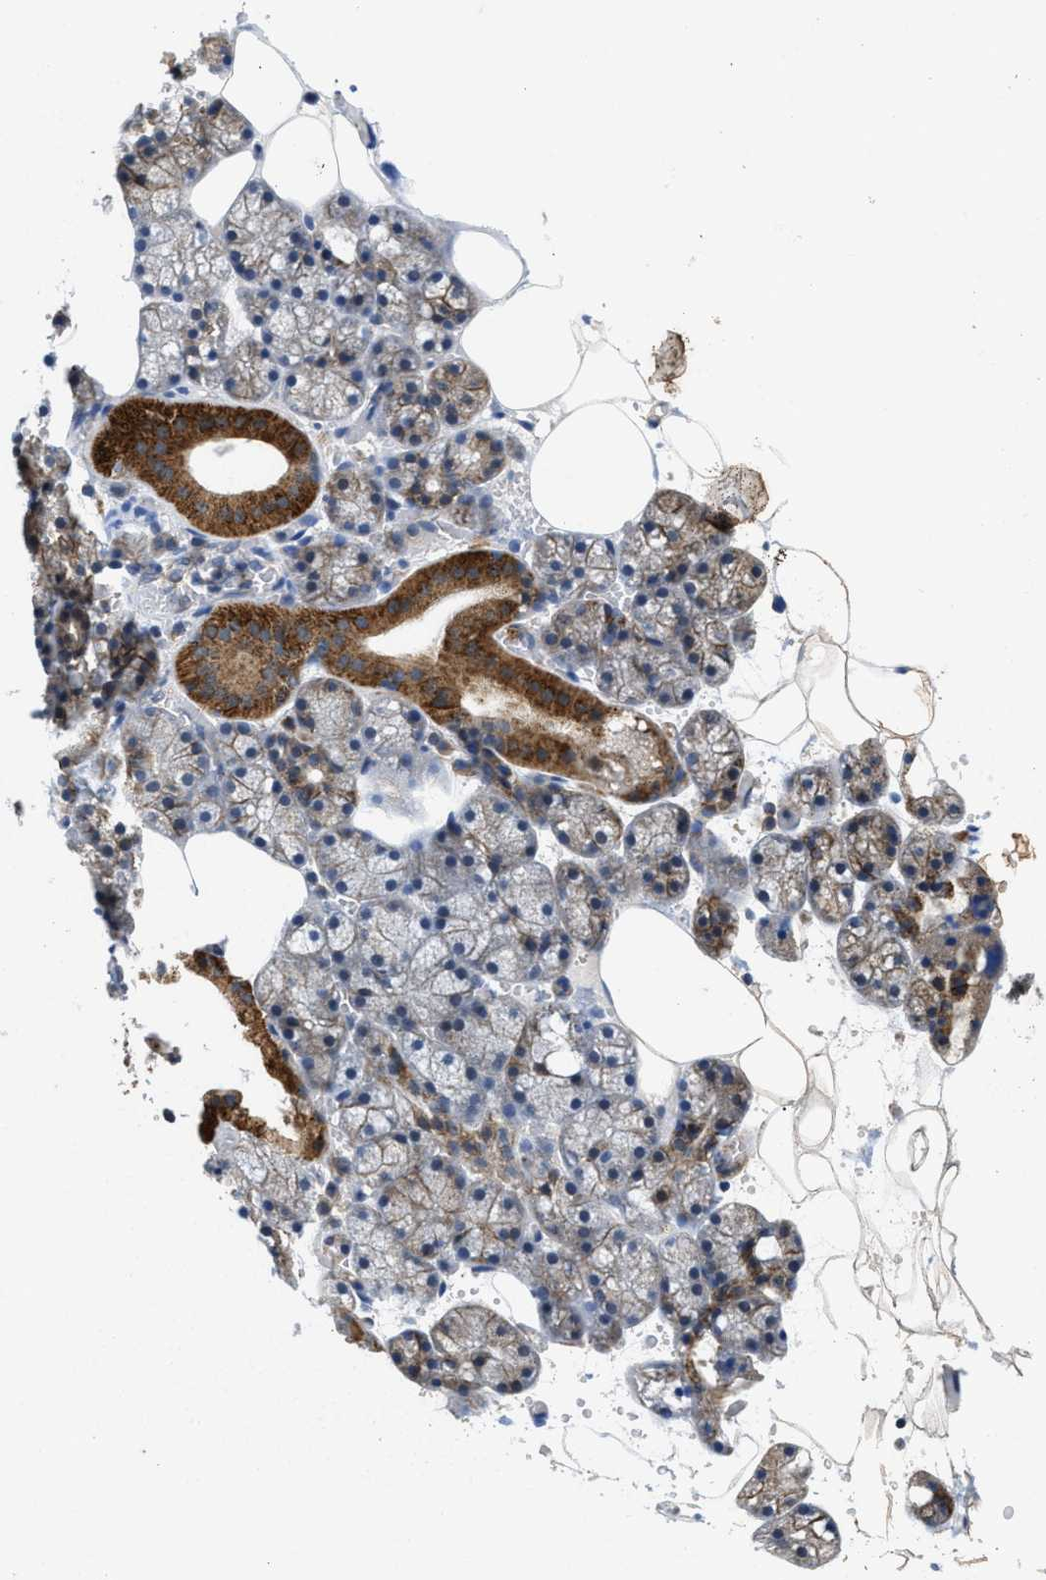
{"staining": {"intensity": "strong", "quantity": "25%-75%", "location": "cytoplasmic/membranous"}, "tissue": "salivary gland", "cell_type": "Glandular cells", "image_type": "normal", "snomed": [{"axis": "morphology", "description": "Normal tissue, NOS"}, {"axis": "topography", "description": "Salivary gland"}], "caption": "Immunohistochemistry (IHC) staining of unremarkable salivary gland, which reveals high levels of strong cytoplasmic/membranous positivity in about 25%-75% of glandular cells indicating strong cytoplasmic/membranous protein staining. The staining was performed using DAB (3,3'-diaminobenzidine) (brown) for protein detection and nuclei were counterstained in hematoxylin (blue).", "gene": "ENPP4", "patient": {"sex": "male", "age": 62}}